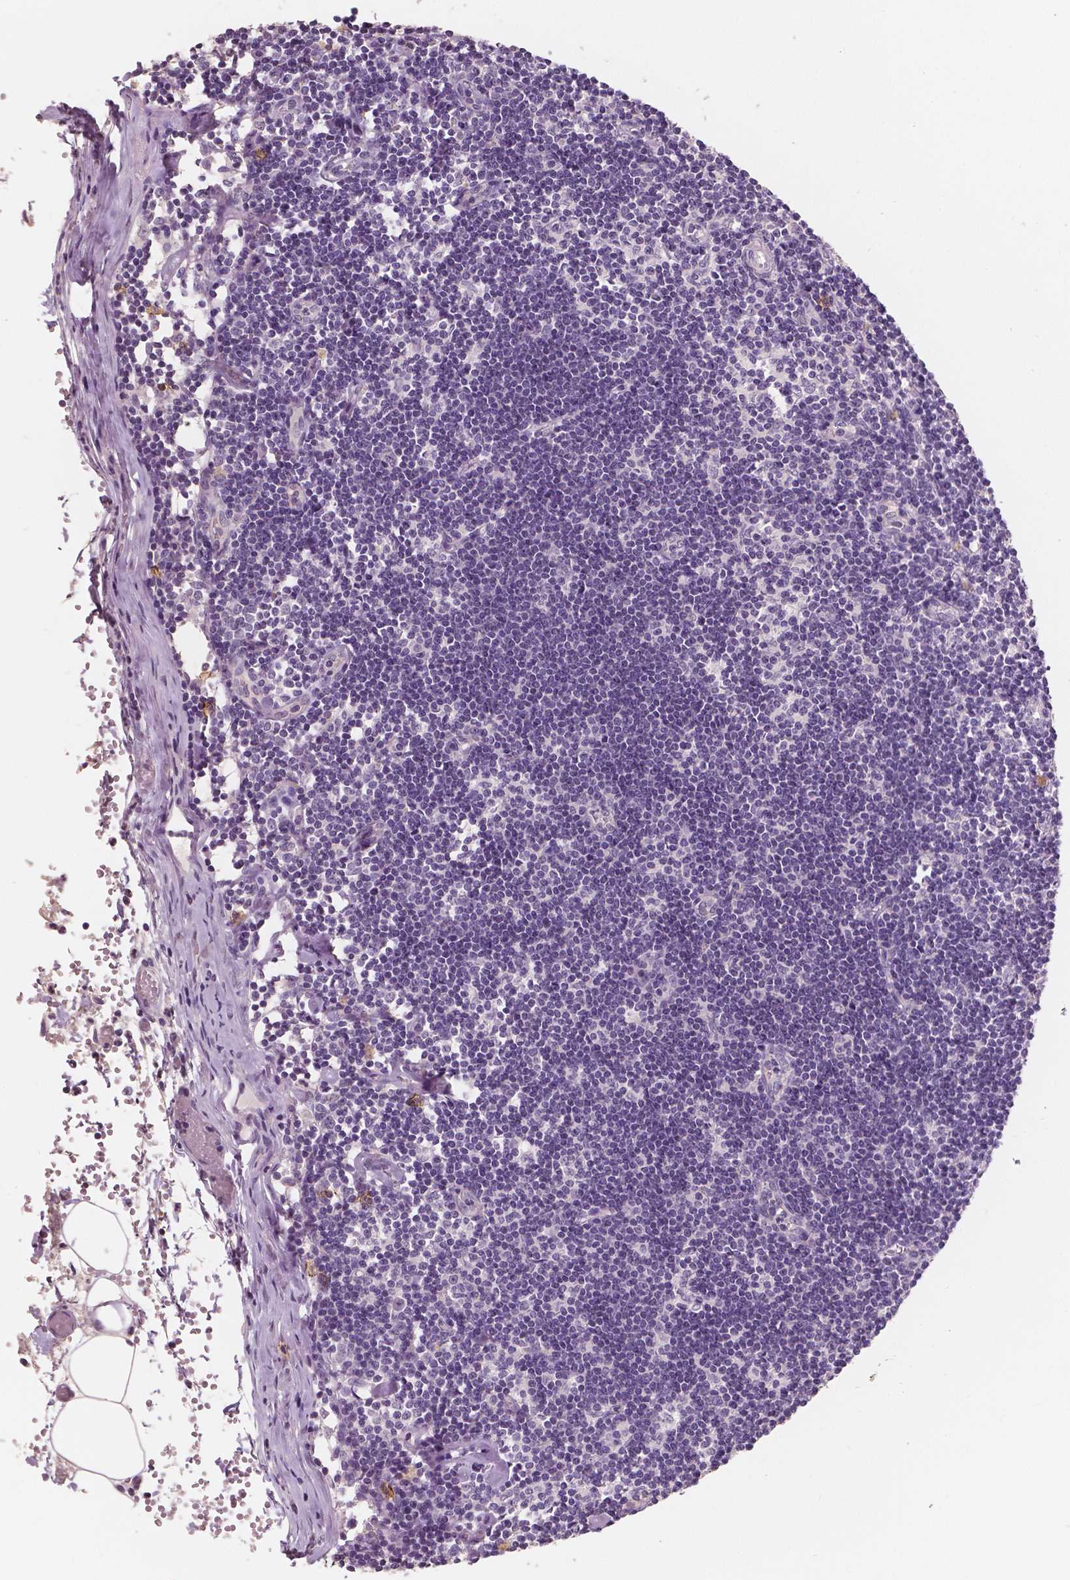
{"staining": {"intensity": "negative", "quantity": "none", "location": "none"}, "tissue": "lymph node", "cell_type": "Germinal center cells", "image_type": "normal", "snomed": [{"axis": "morphology", "description": "Normal tissue, NOS"}, {"axis": "topography", "description": "Lymph node"}], "caption": "Immunohistochemistry histopathology image of benign lymph node stained for a protein (brown), which displays no positivity in germinal center cells. The staining is performed using DAB (3,3'-diaminobenzidine) brown chromogen with nuclei counter-stained in using hematoxylin.", "gene": "KIT", "patient": {"sex": "female", "age": 42}}